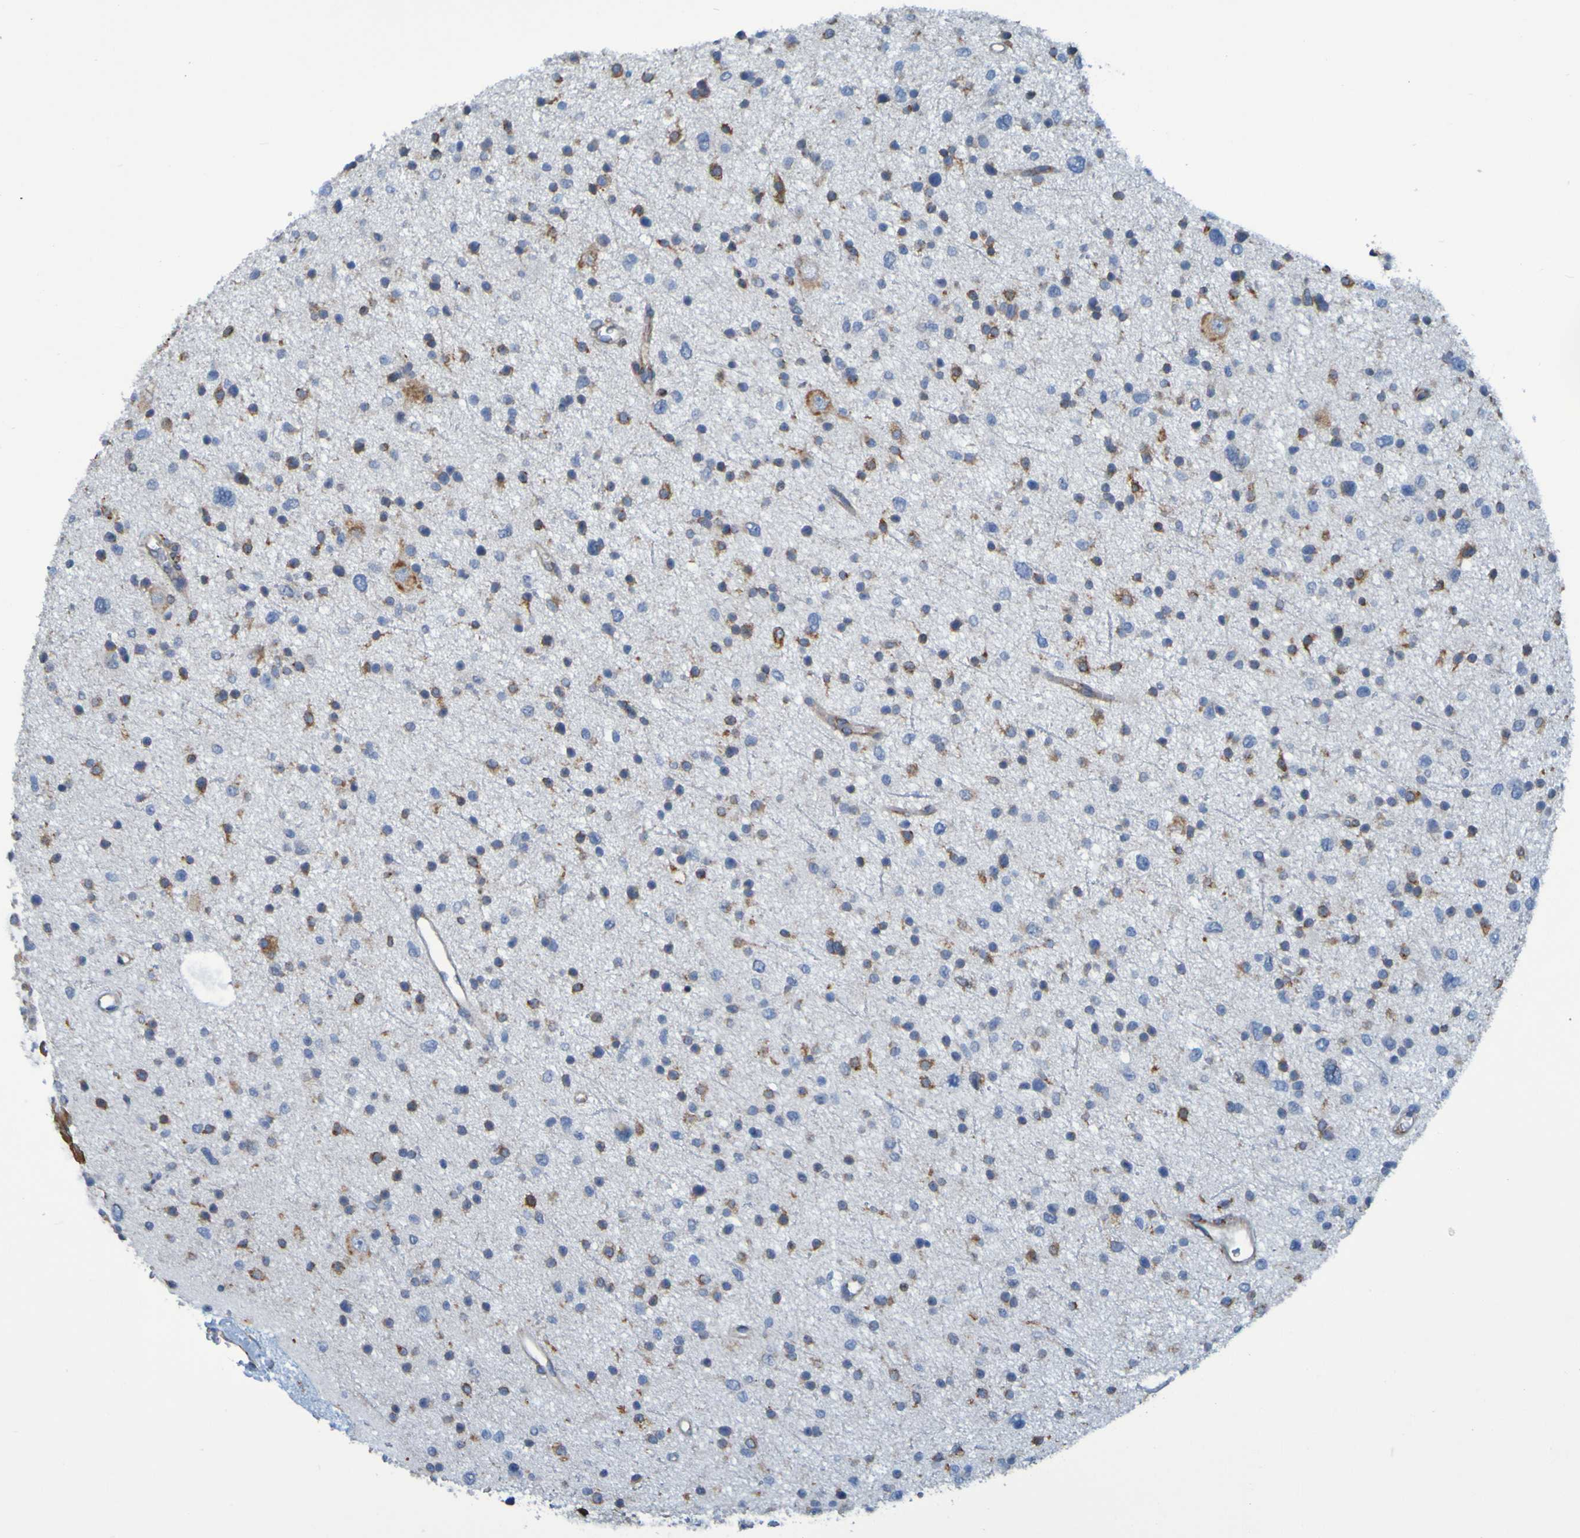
{"staining": {"intensity": "negative", "quantity": "none", "location": "none"}, "tissue": "glioma", "cell_type": "Tumor cells", "image_type": "cancer", "snomed": [{"axis": "morphology", "description": "Glioma, malignant, Low grade"}, {"axis": "topography", "description": "Brain"}], "caption": "An image of glioma stained for a protein exhibits no brown staining in tumor cells. The staining is performed using DAB (3,3'-diaminobenzidine) brown chromogen with nuclei counter-stained in using hematoxylin.", "gene": "SSR1", "patient": {"sex": "female", "age": 37}}